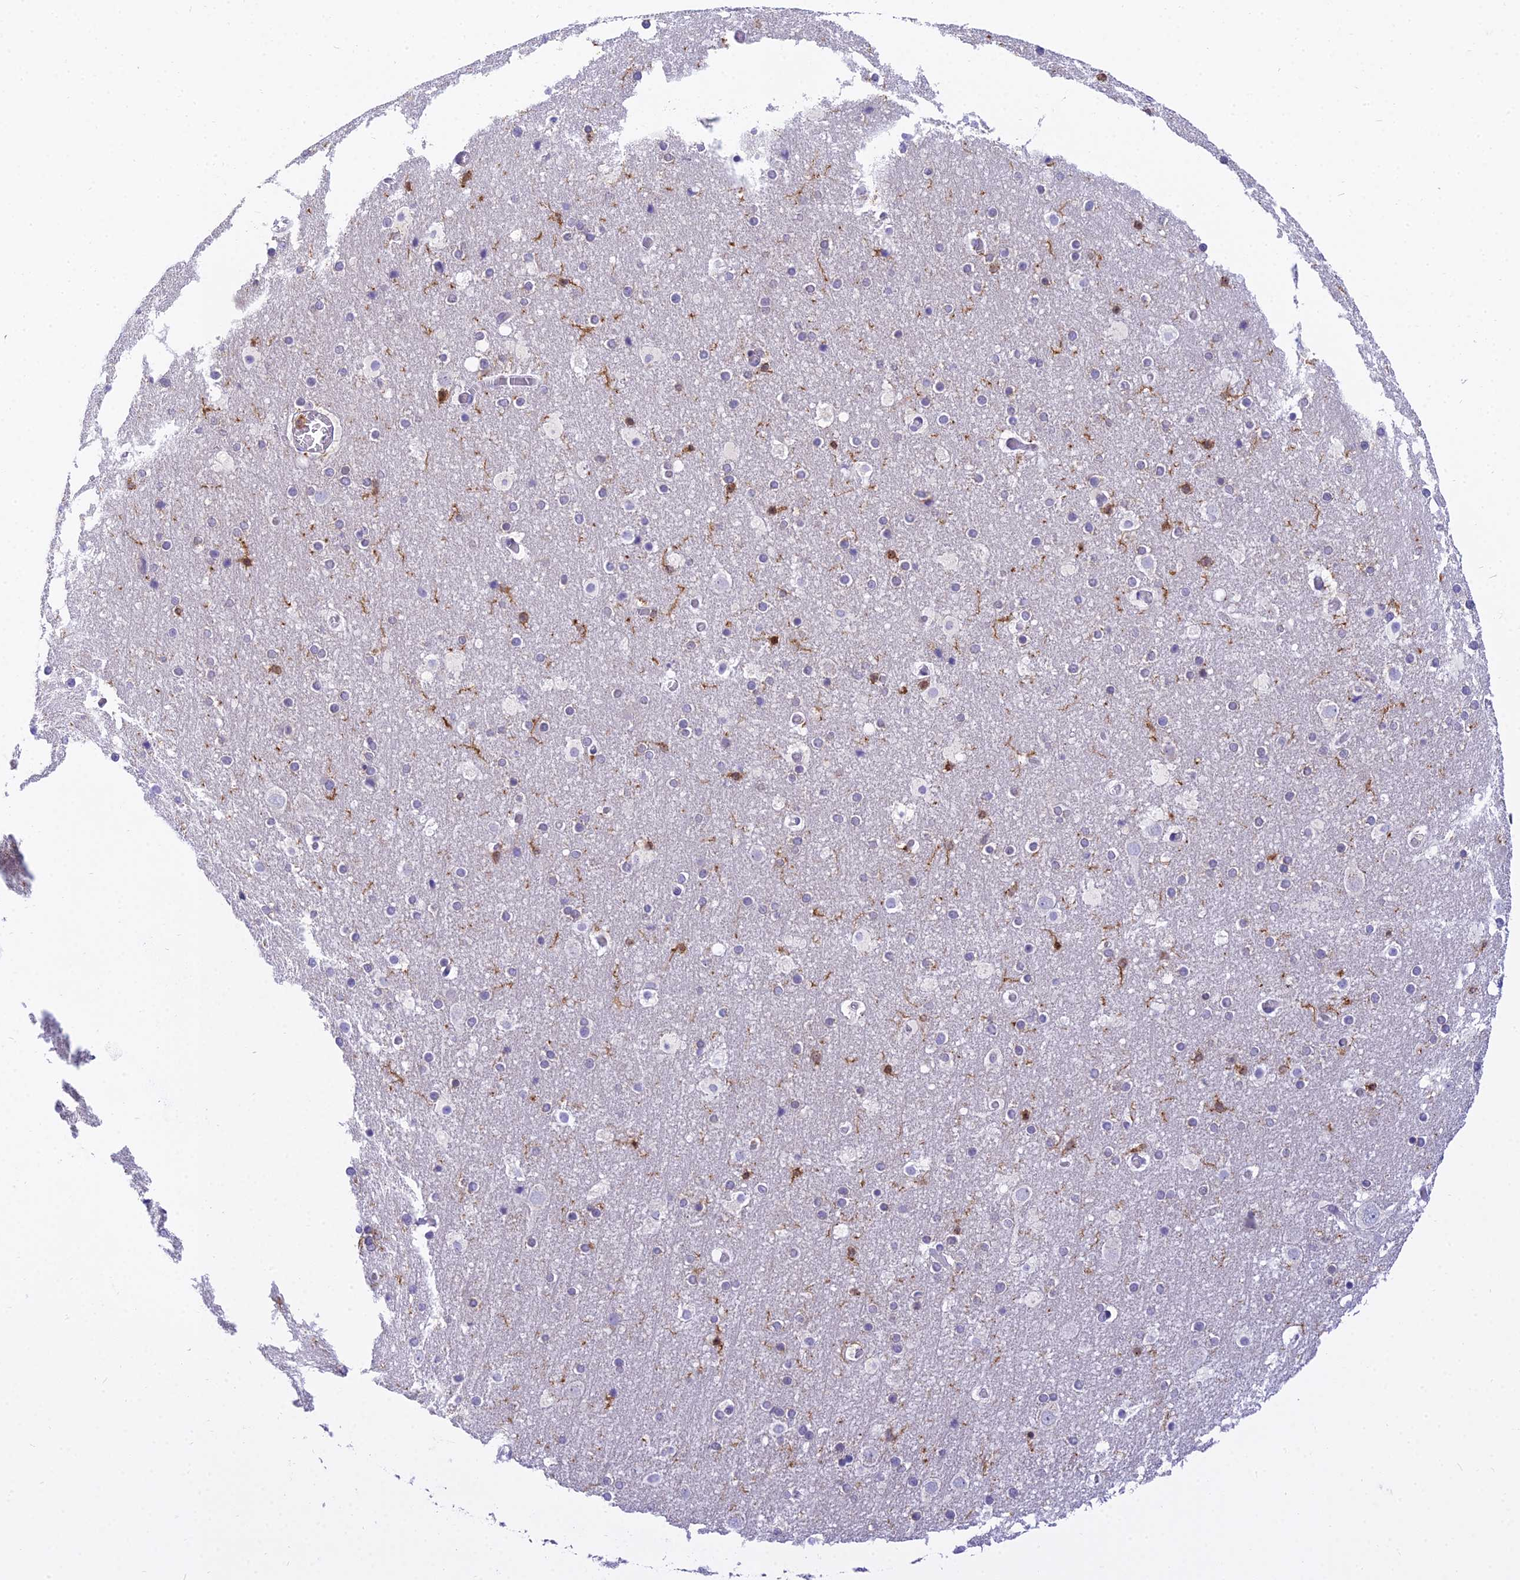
{"staining": {"intensity": "negative", "quantity": "none", "location": "none"}, "tissue": "cerebral cortex", "cell_type": "Endothelial cells", "image_type": "normal", "snomed": [{"axis": "morphology", "description": "Normal tissue, NOS"}, {"axis": "topography", "description": "Cerebral cortex"}], "caption": "IHC photomicrograph of unremarkable cerebral cortex: cerebral cortex stained with DAB (3,3'-diaminobenzidine) shows no significant protein positivity in endothelial cells.", "gene": "UBE2G1", "patient": {"sex": "male", "age": 57}}